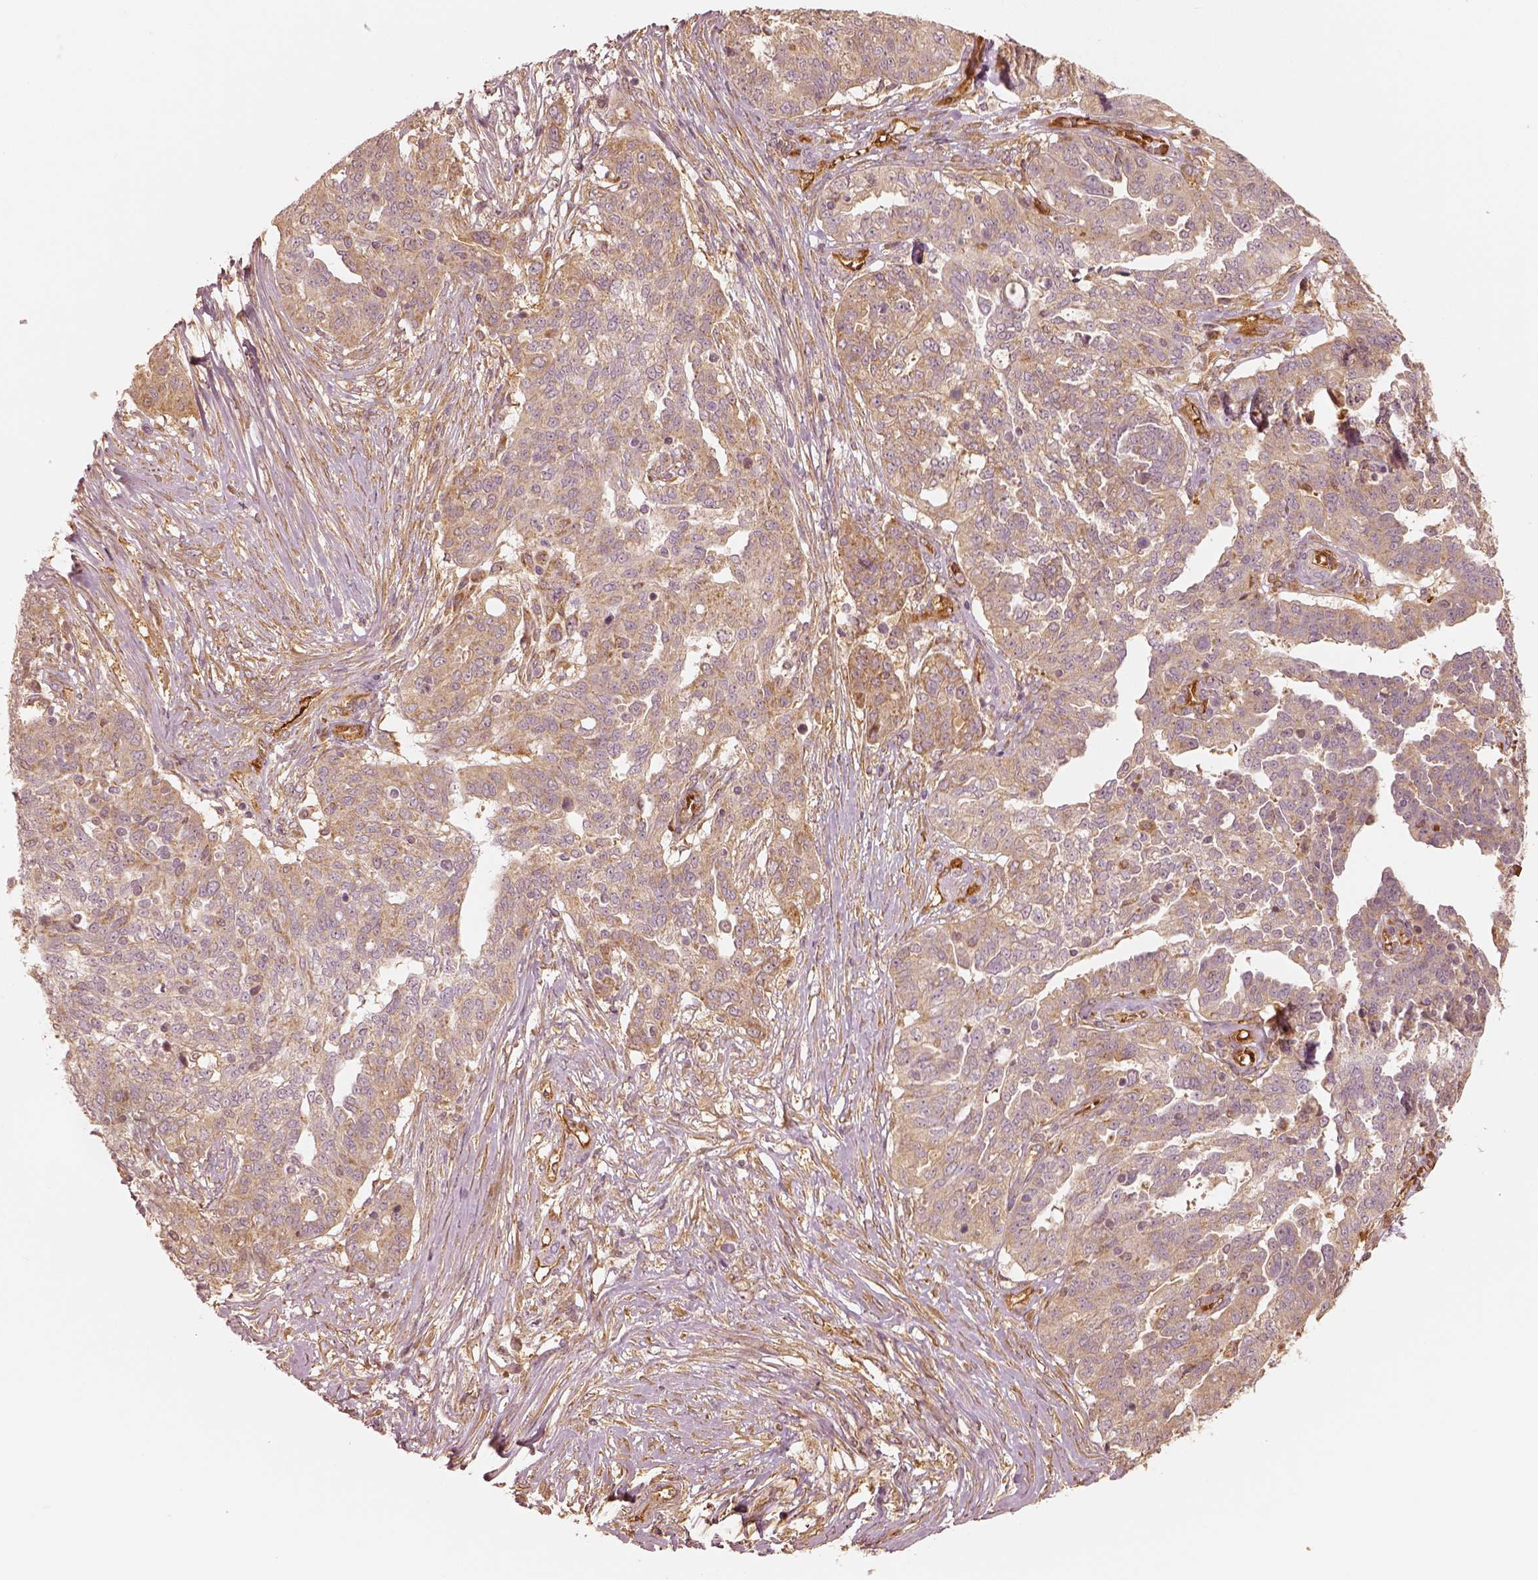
{"staining": {"intensity": "moderate", "quantity": "<25%", "location": "cytoplasmic/membranous"}, "tissue": "ovarian cancer", "cell_type": "Tumor cells", "image_type": "cancer", "snomed": [{"axis": "morphology", "description": "Cystadenocarcinoma, serous, NOS"}, {"axis": "topography", "description": "Ovary"}], "caption": "High-magnification brightfield microscopy of ovarian serous cystadenocarcinoma stained with DAB (brown) and counterstained with hematoxylin (blue). tumor cells exhibit moderate cytoplasmic/membranous staining is present in approximately<25% of cells. The protein of interest is shown in brown color, while the nuclei are stained blue.", "gene": "FSCN1", "patient": {"sex": "female", "age": 67}}